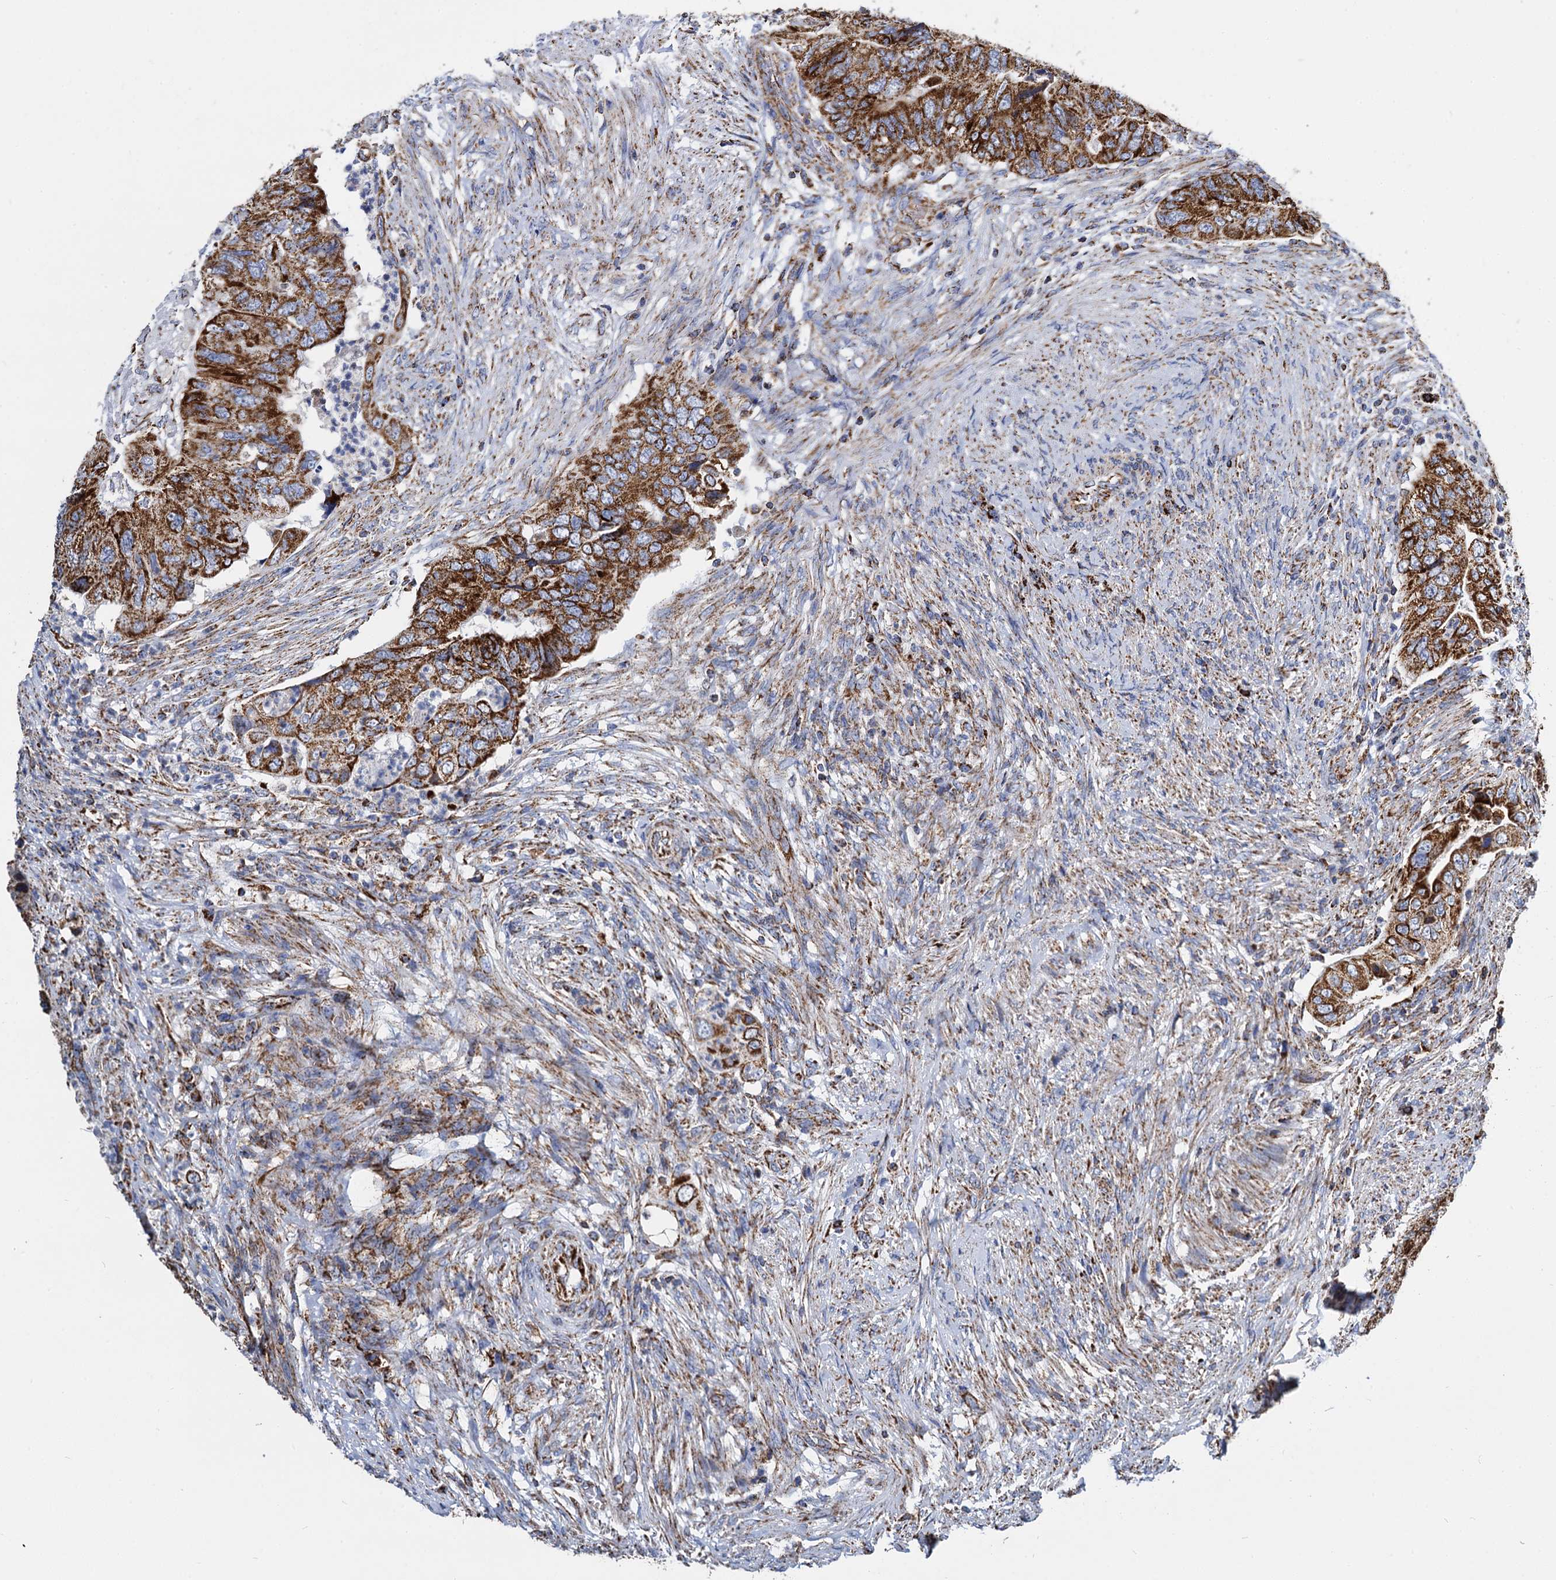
{"staining": {"intensity": "strong", "quantity": ">75%", "location": "cytoplasmic/membranous"}, "tissue": "colorectal cancer", "cell_type": "Tumor cells", "image_type": "cancer", "snomed": [{"axis": "morphology", "description": "Adenocarcinoma, NOS"}, {"axis": "topography", "description": "Rectum"}], "caption": "A high amount of strong cytoplasmic/membranous expression is identified in approximately >75% of tumor cells in colorectal adenocarcinoma tissue.", "gene": "TIMM10", "patient": {"sex": "male", "age": 63}}